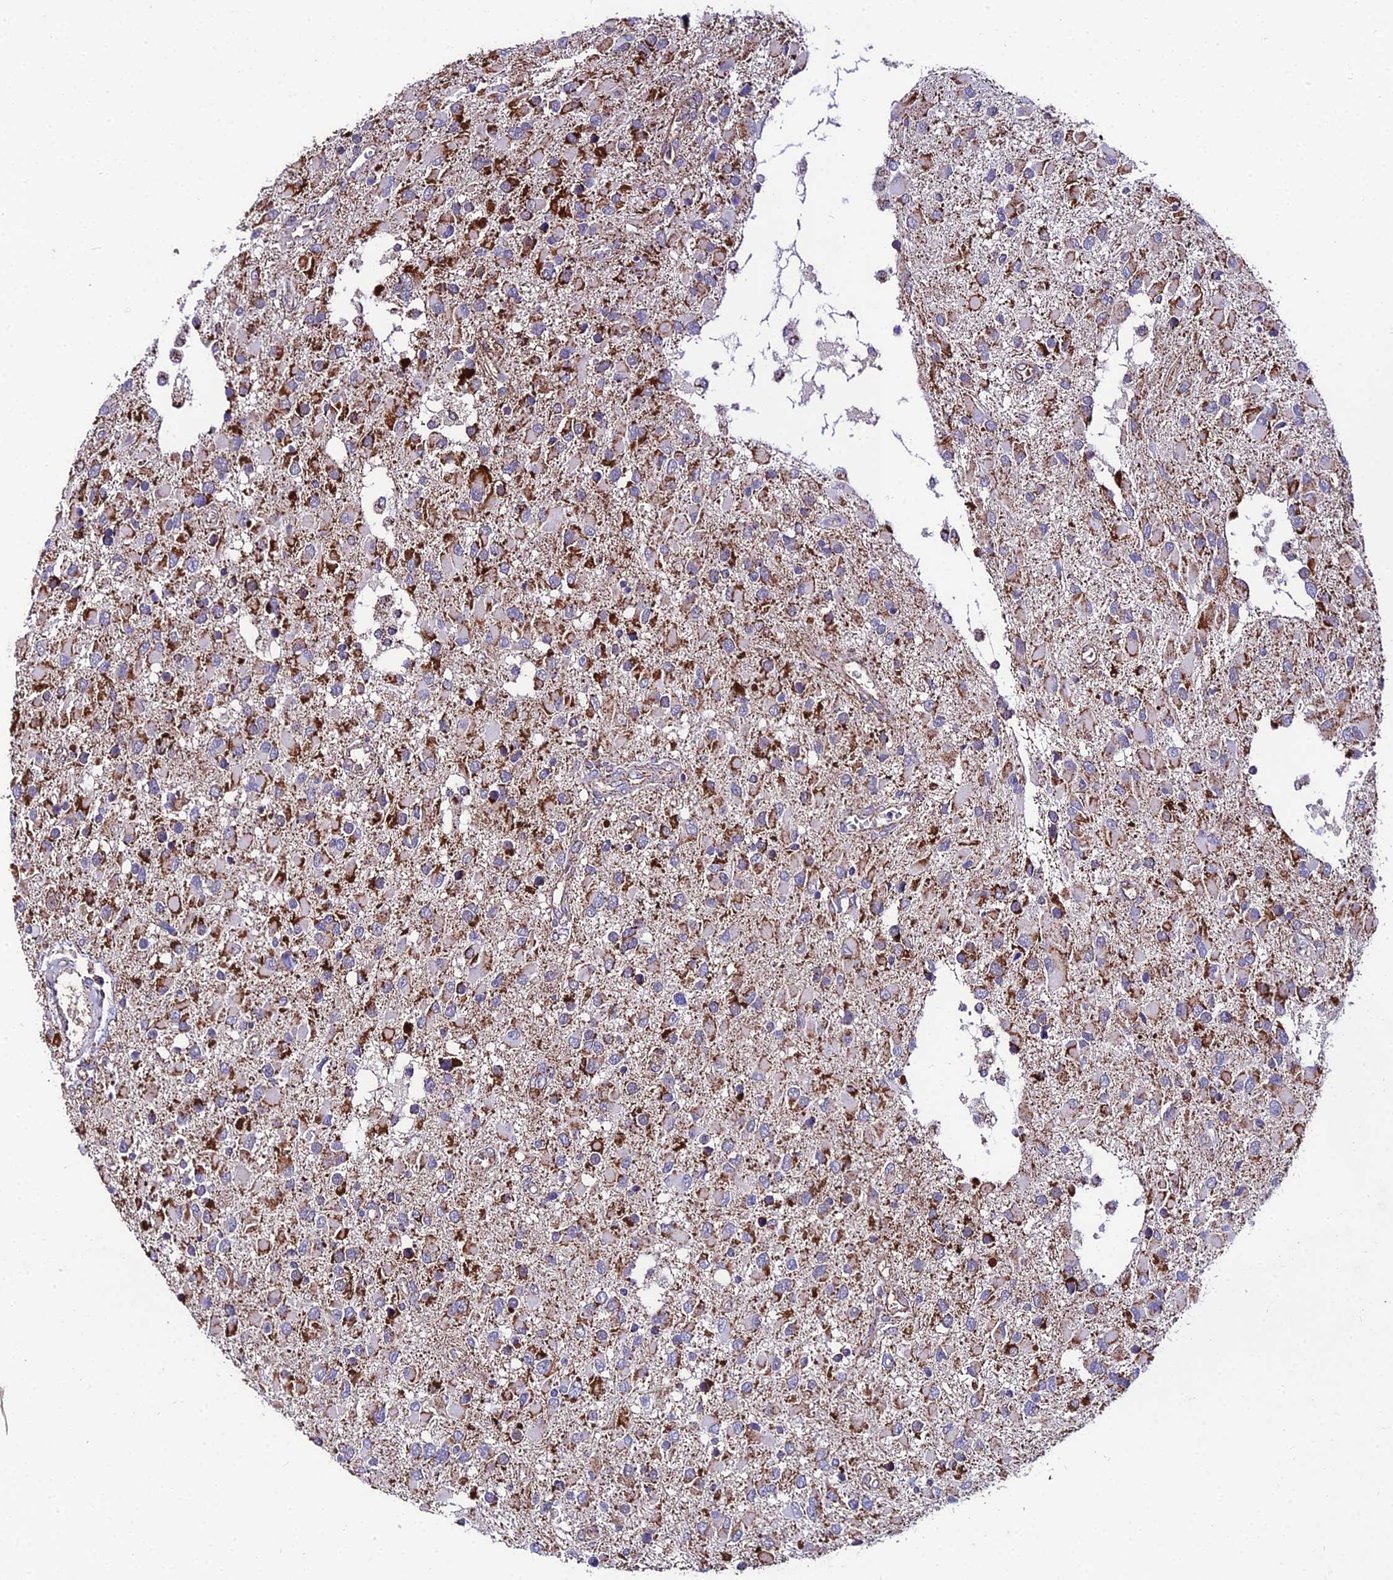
{"staining": {"intensity": "strong", "quantity": "25%-75%", "location": "cytoplasmic/membranous"}, "tissue": "glioma", "cell_type": "Tumor cells", "image_type": "cancer", "snomed": [{"axis": "morphology", "description": "Glioma, malignant, High grade"}, {"axis": "topography", "description": "Brain"}], "caption": "A brown stain shows strong cytoplasmic/membranous expression of a protein in human high-grade glioma (malignant) tumor cells. The staining was performed using DAB to visualize the protein expression in brown, while the nuclei were stained in blue with hematoxylin (Magnification: 20x).", "gene": "PSMD2", "patient": {"sex": "male", "age": 53}}